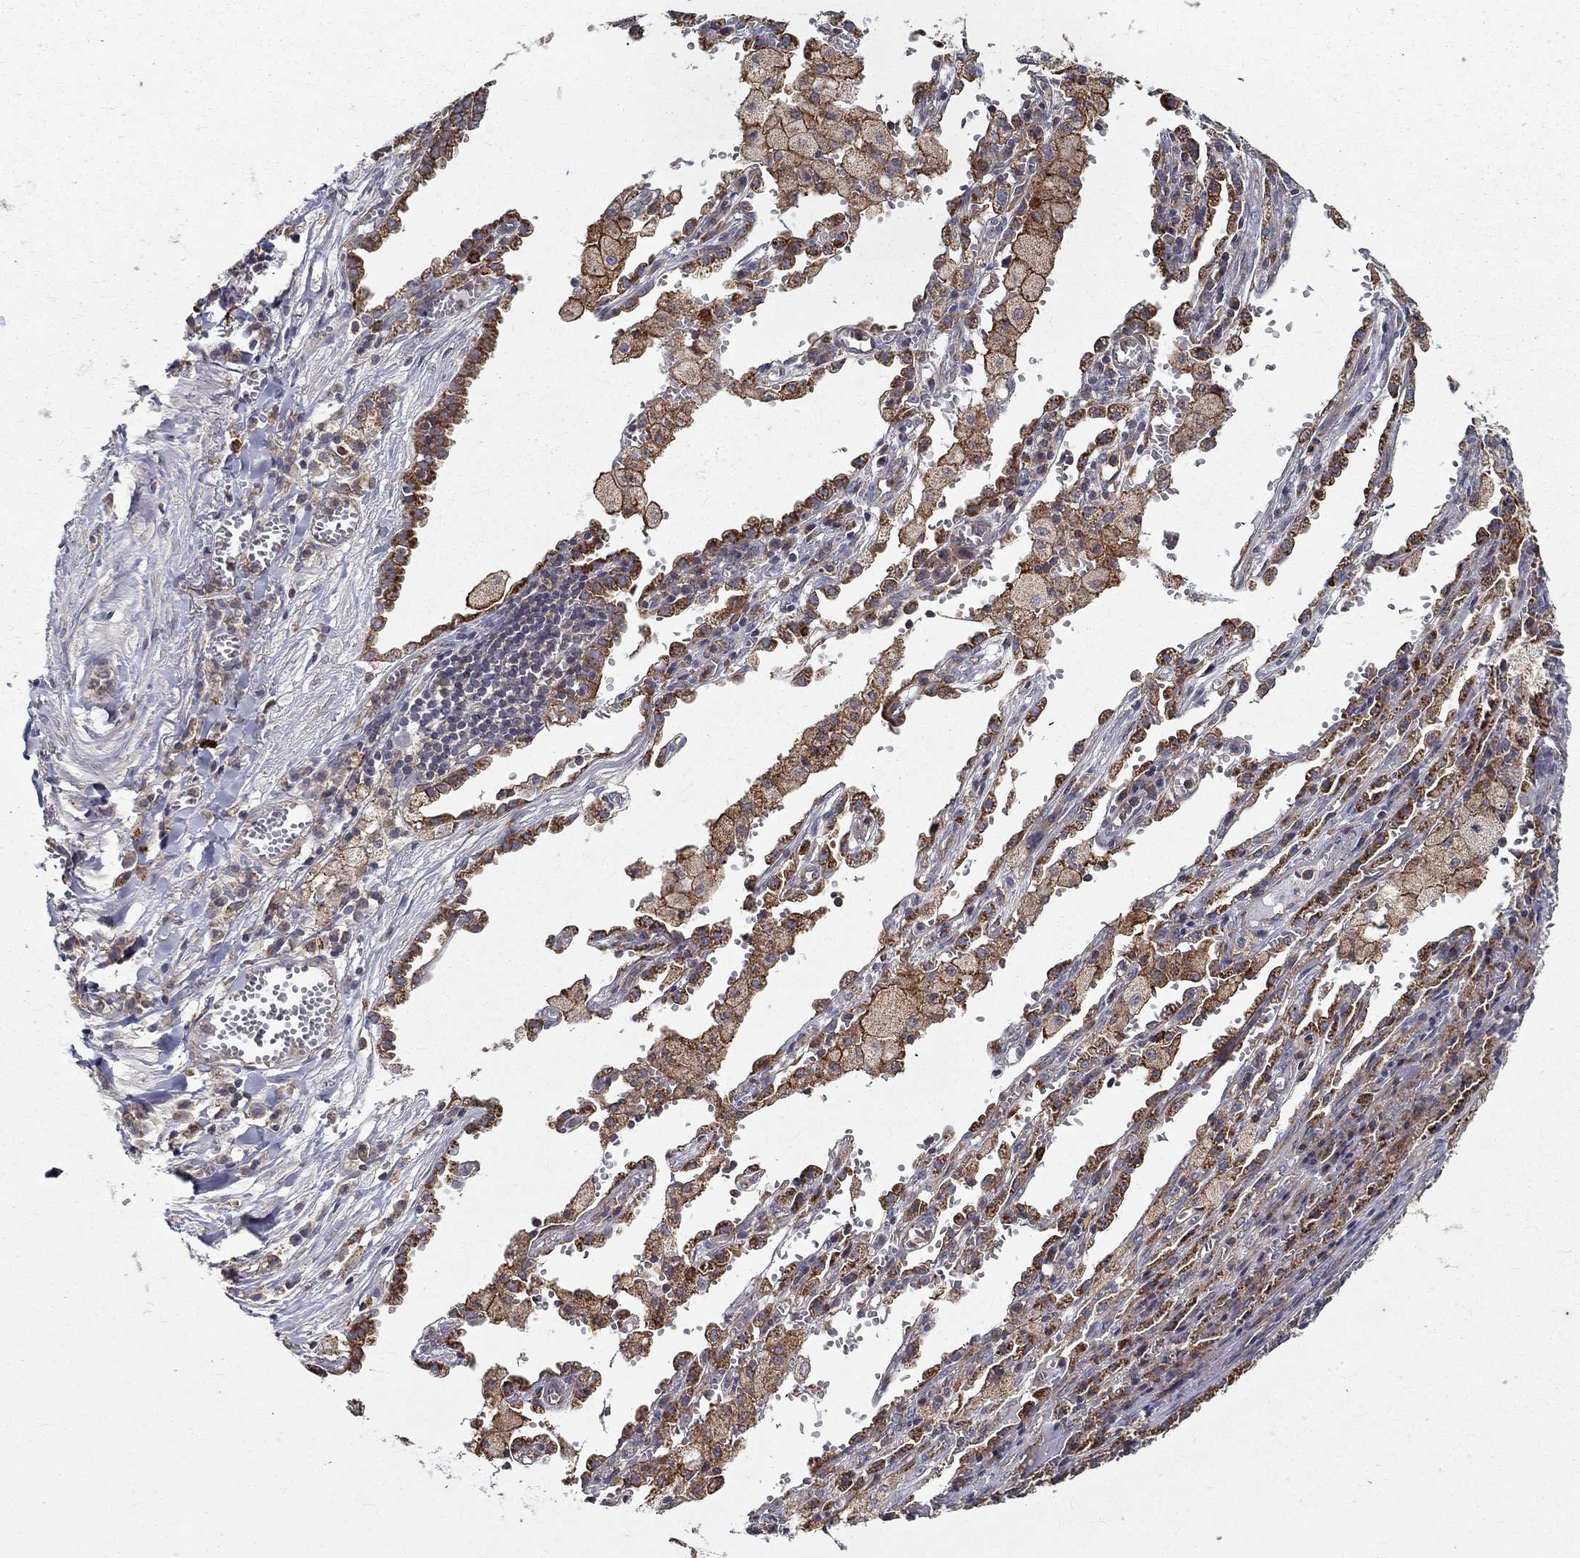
{"staining": {"intensity": "moderate", "quantity": "<25%", "location": "cytoplasmic/membranous"}, "tissue": "lung cancer", "cell_type": "Tumor cells", "image_type": "cancer", "snomed": [{"axis": "morphology", "description": "Adenocarcinoma, NOS"}, {"axis": "topography", "description": "Lung"}], "caption": "Lung adenocarcinoma stained with a protein marker displays moderate staining in tumor cells.", "gene": "ALDH4A1", "patient": {"sex": "male", "age": 57}}